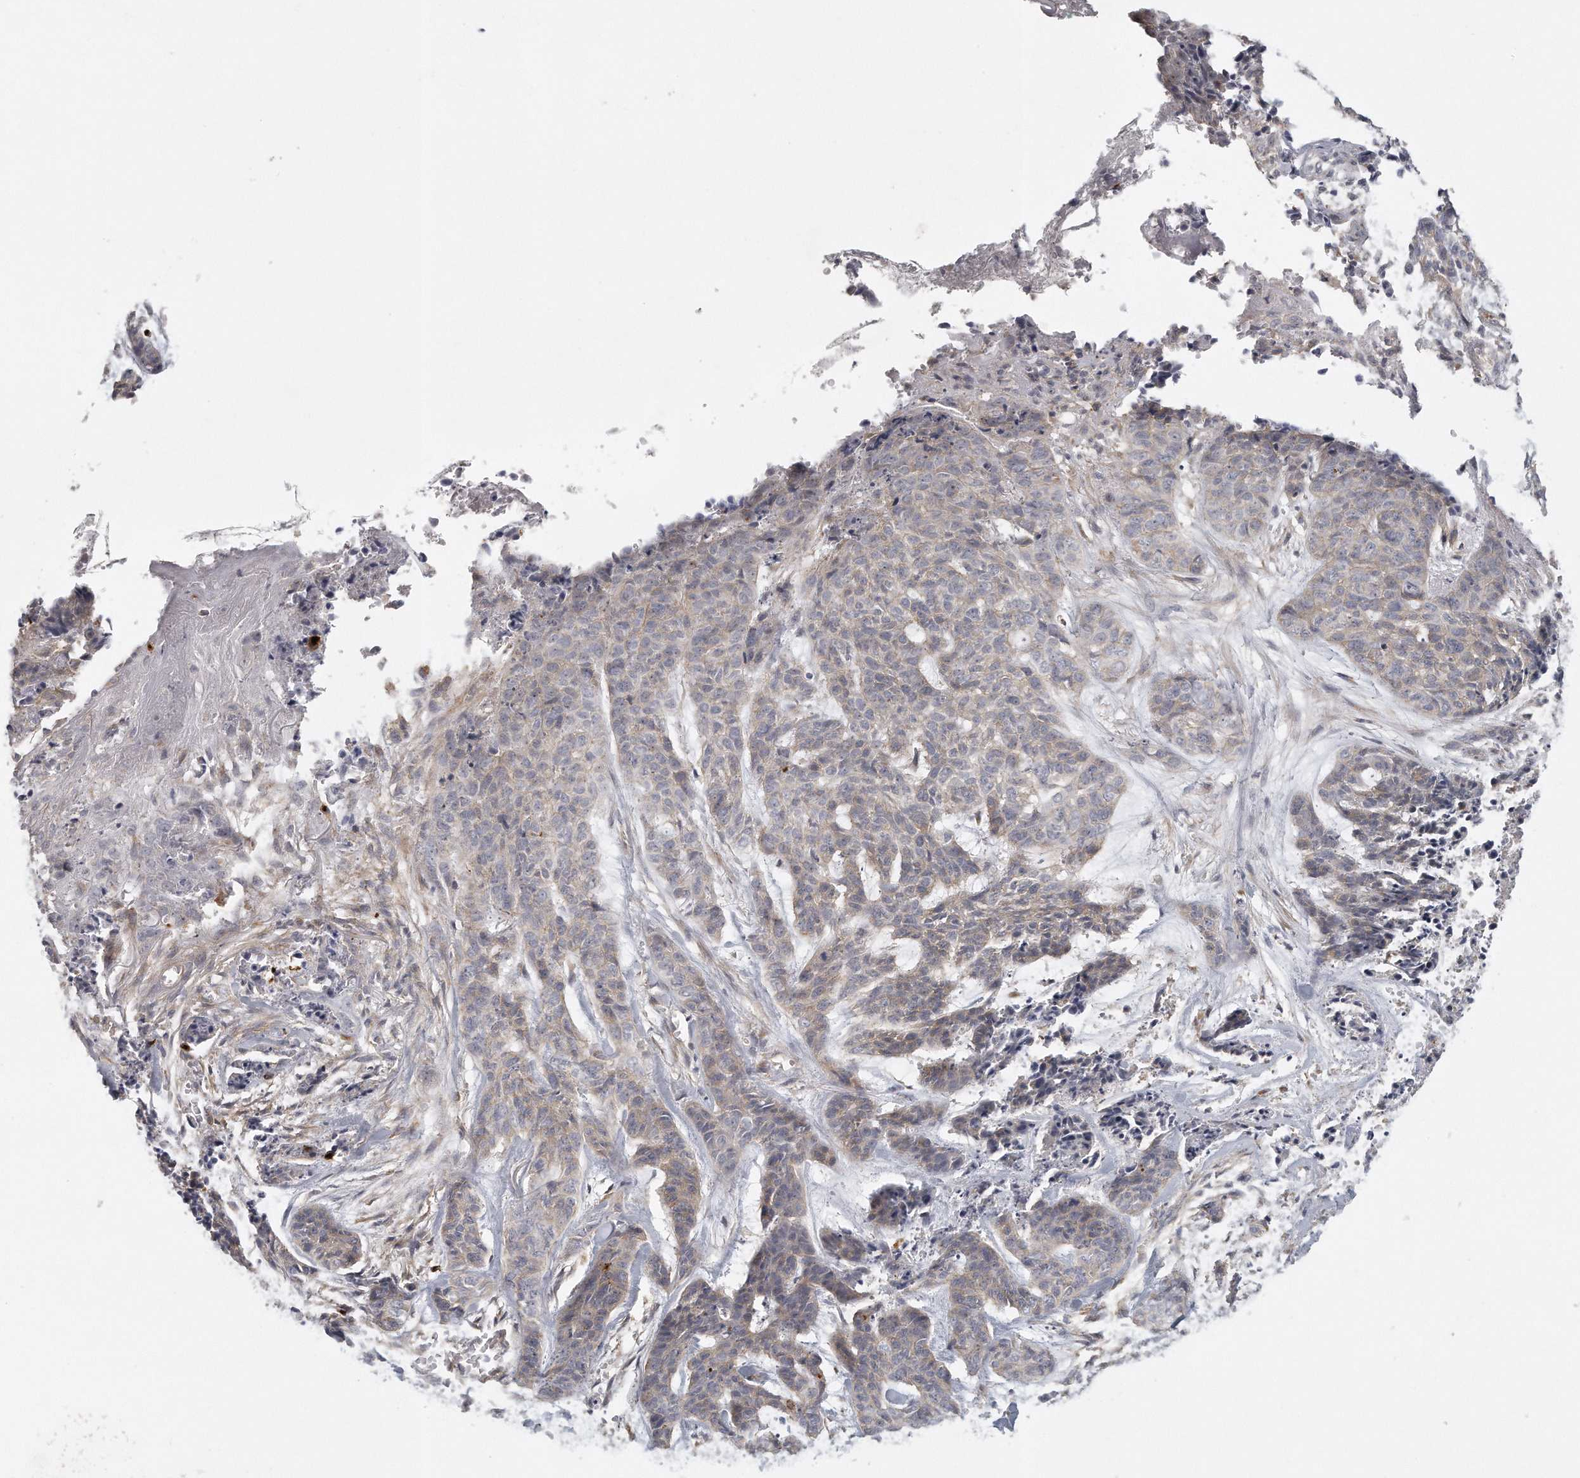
{"staining": {"intensity": "weak", "quantity": "25%-75%", "location": "cytoplasmic/membranous"}, "tissue": "skin cancer", "cell_type": "Tumor cells", "image_type": "cancer", "snomed": [{"axis": "morphology", "description": "Basal cell carcinoma"}, {"axis": "topography", "description": "Skin"}], "caption": "Protein positivity by immunohistochemistry reveals weak cytoplasmic/membranous positivity in approximately 25%-75% of tumor cells in skin basal cell carcinoma. The staining is performed using DAB brown chromogen to label protein expression. The nuclei are counter-stained blue using hematoxylin.", "gene": "MTERF4", "patient": {"sex": "female", "age": 64}}